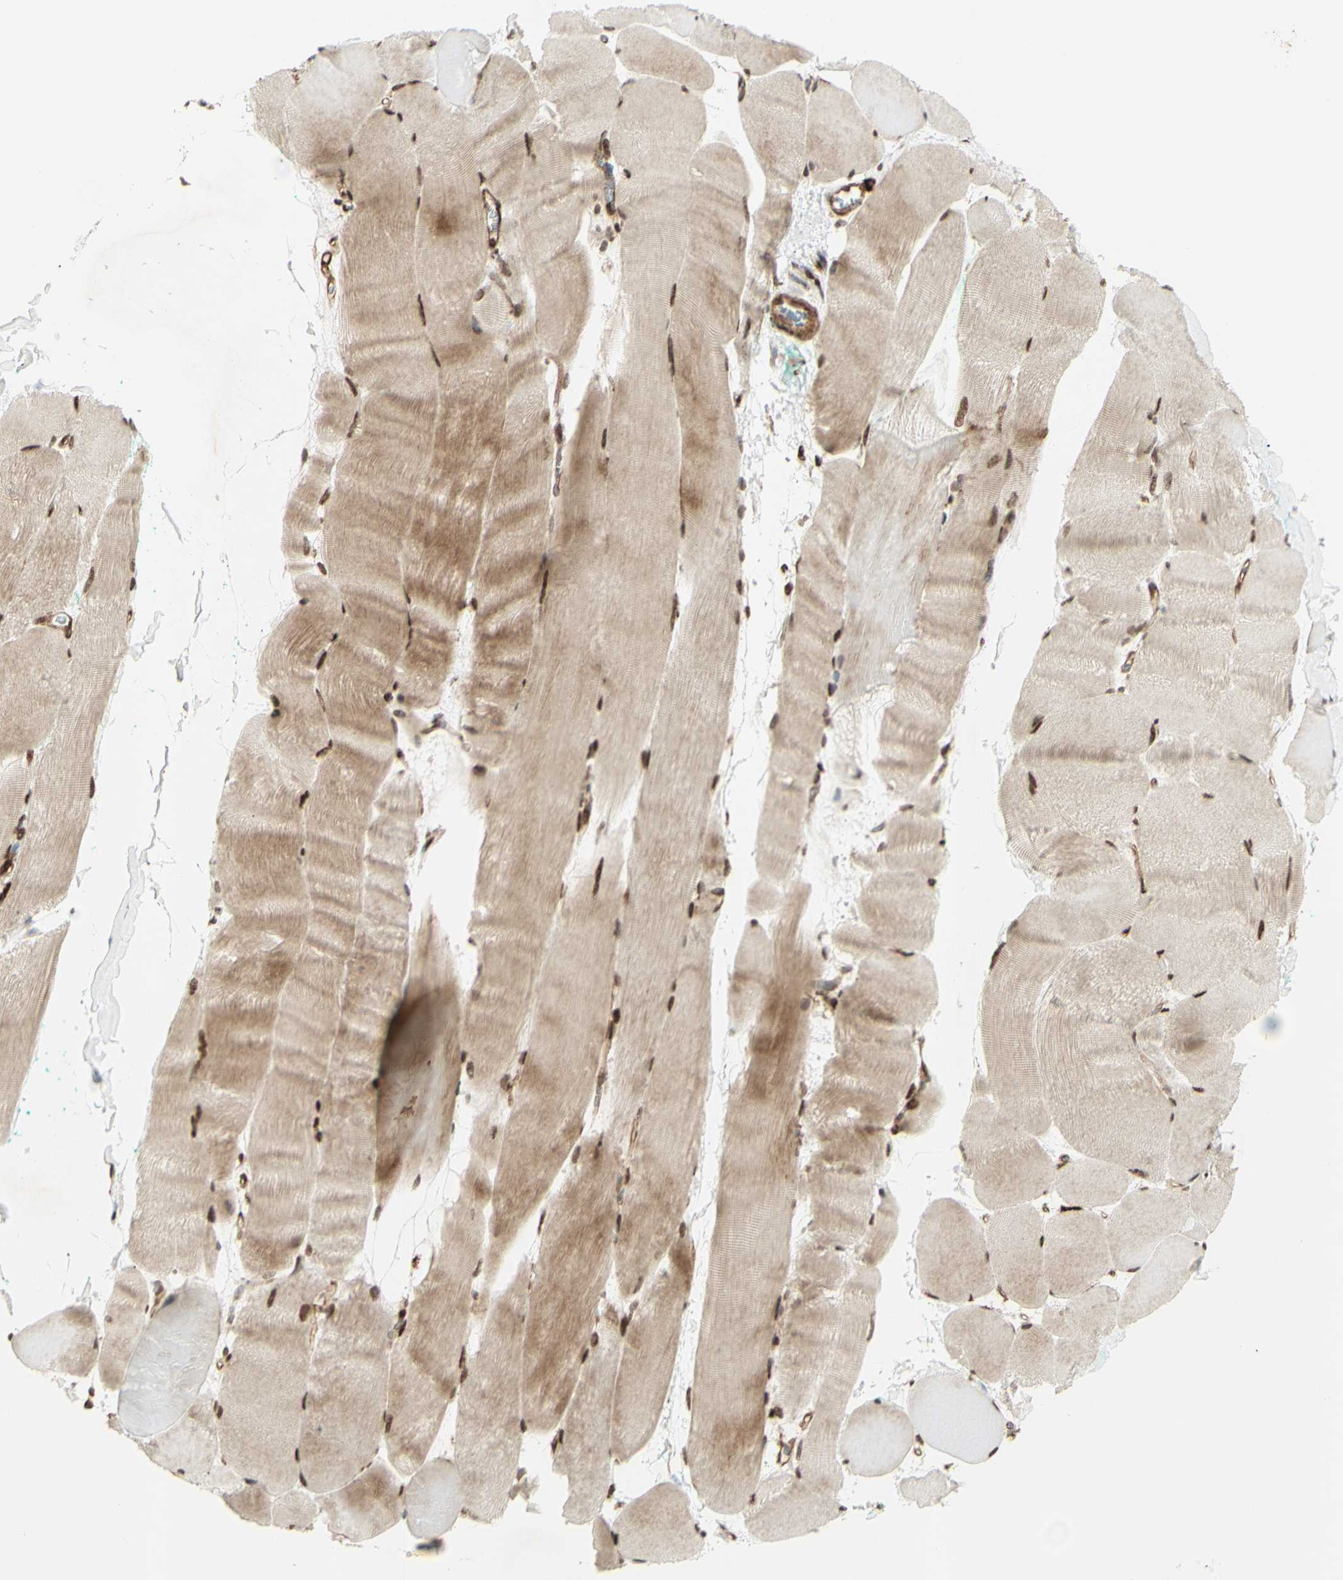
{"staining": {"intensity": "moderate", "quantity": ">75%", "location": "cytoplasmic/membranous,nuclear"}, "tissue": "skeletal muscle", "cell_type": "Myocytes", "image_type": "normal", "snomed": [{"axis": "morphology", "description": "Normal tissue, NOS"}, {"axis": "morphology", "description": "Squamous cell carcinoma, NOS"}, {"axis": "topography", "description": "Skeletal muscle"}], "caption": "A brown stain highlights moderate cytoplasmic/membranous,nuclear positivity of a protein in myocytes of benign skeletal muscle.", "gene": "ZMYM6", "patient": {"sex": "male", "age": 51}}